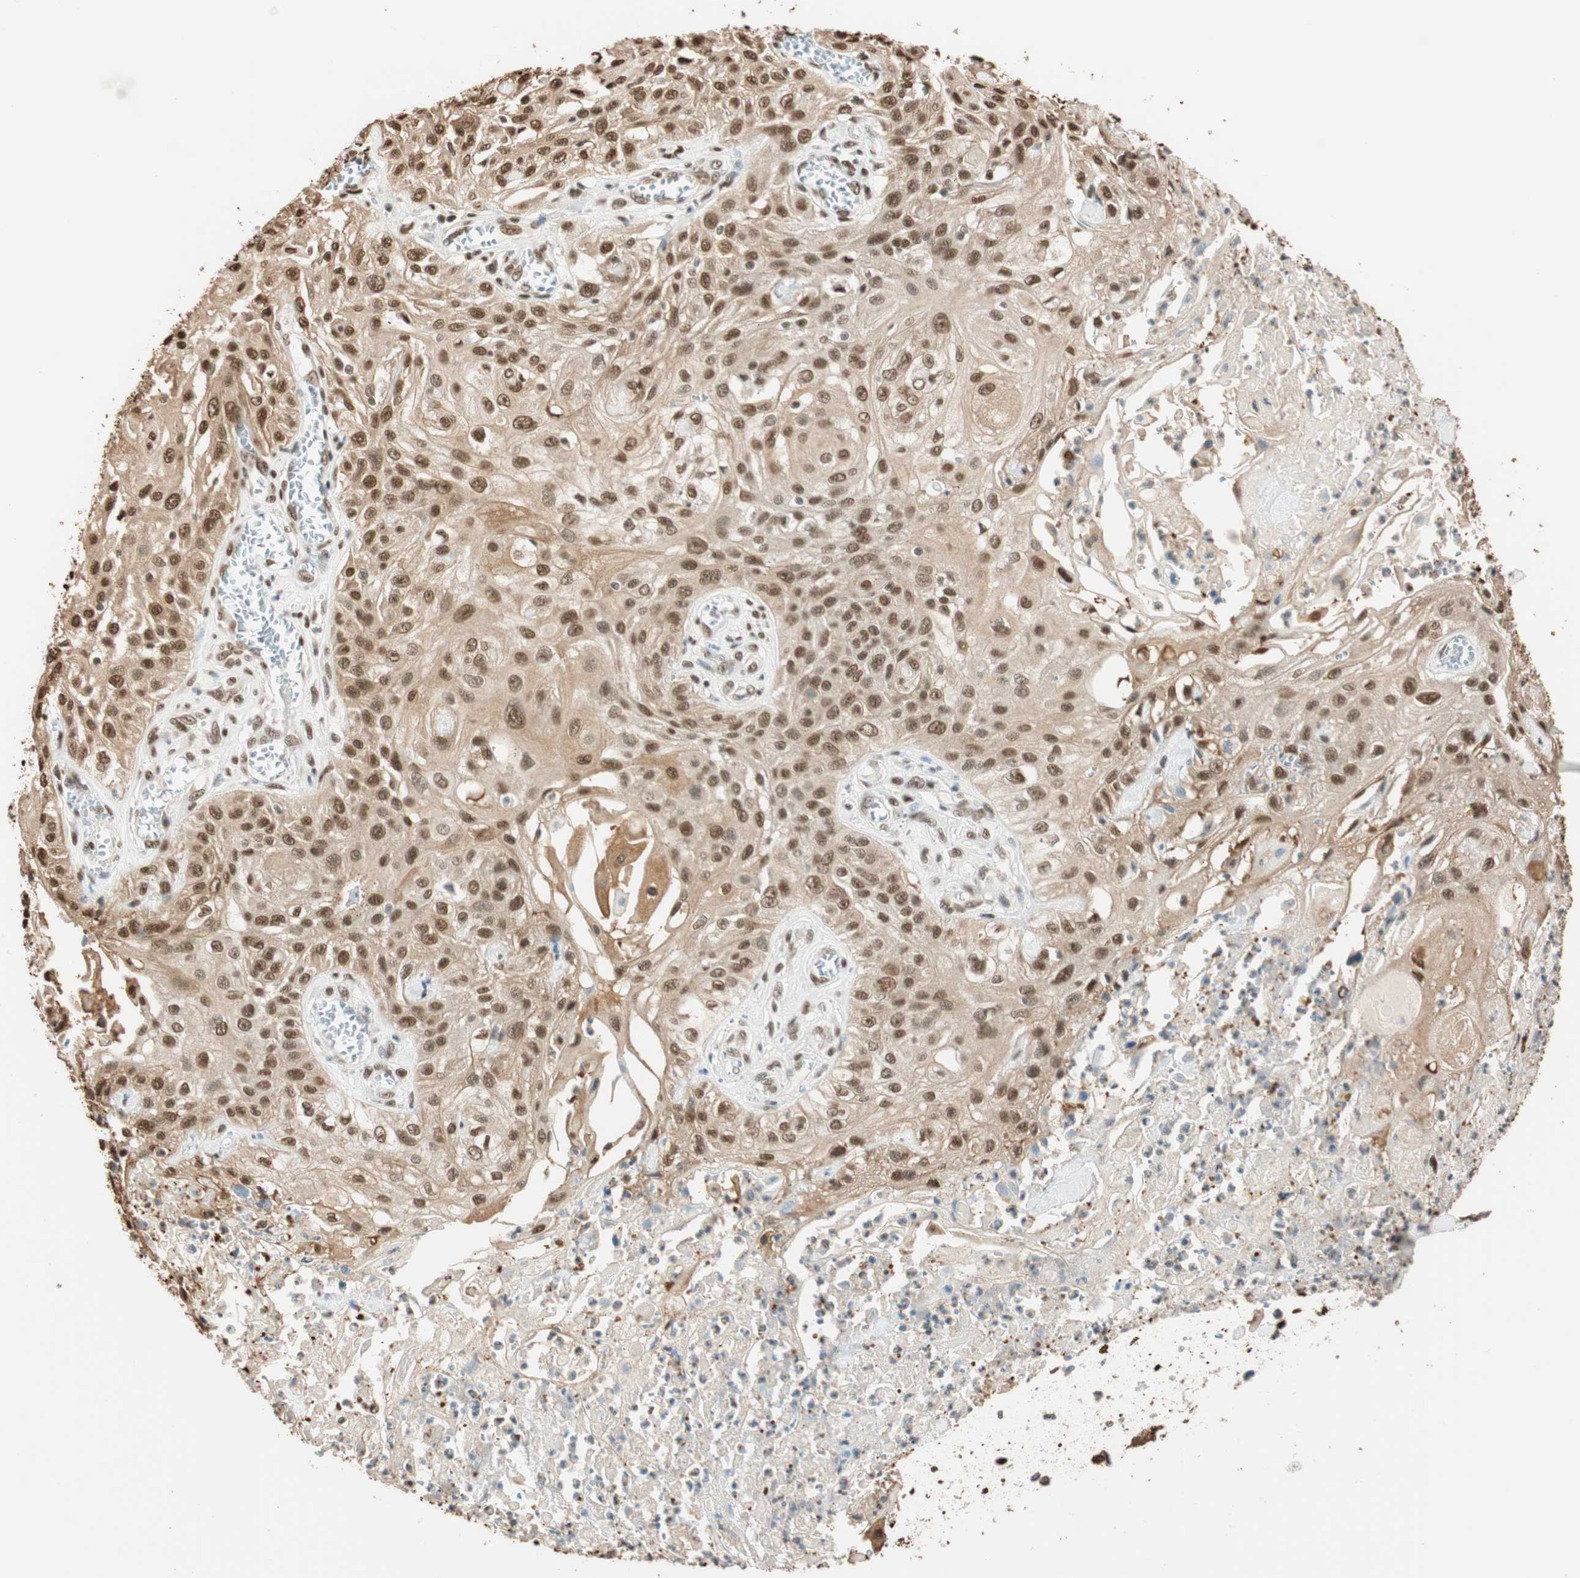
{"staining": {"intensity": "moderate", "quantity": ">75%", "location": "cytoplasmic/membranous,nuclear"}, "tissue": "skin cancer", "cell_type": "Tumor cells", "image_type": "cancer", "snomed": [{"axis": "morphology", "description": "Squamous cell carcinoma, NOS"}, {"axis": "morphology", "description": "Squamous cell carcinoma, metastatic, NOS"}, {"axis": "topography", "description": "Skin"}, {"axis": "topography", "description": "Lymph node"}], "caption": "The immunohistochemical stain labels moderate cytoplasmic/membranous and nuclear staining in tumor cells of skin squamous cell carcinoma tissue.", "gene": "FANCG", "patient": {"sex": "male", "age": 75}}